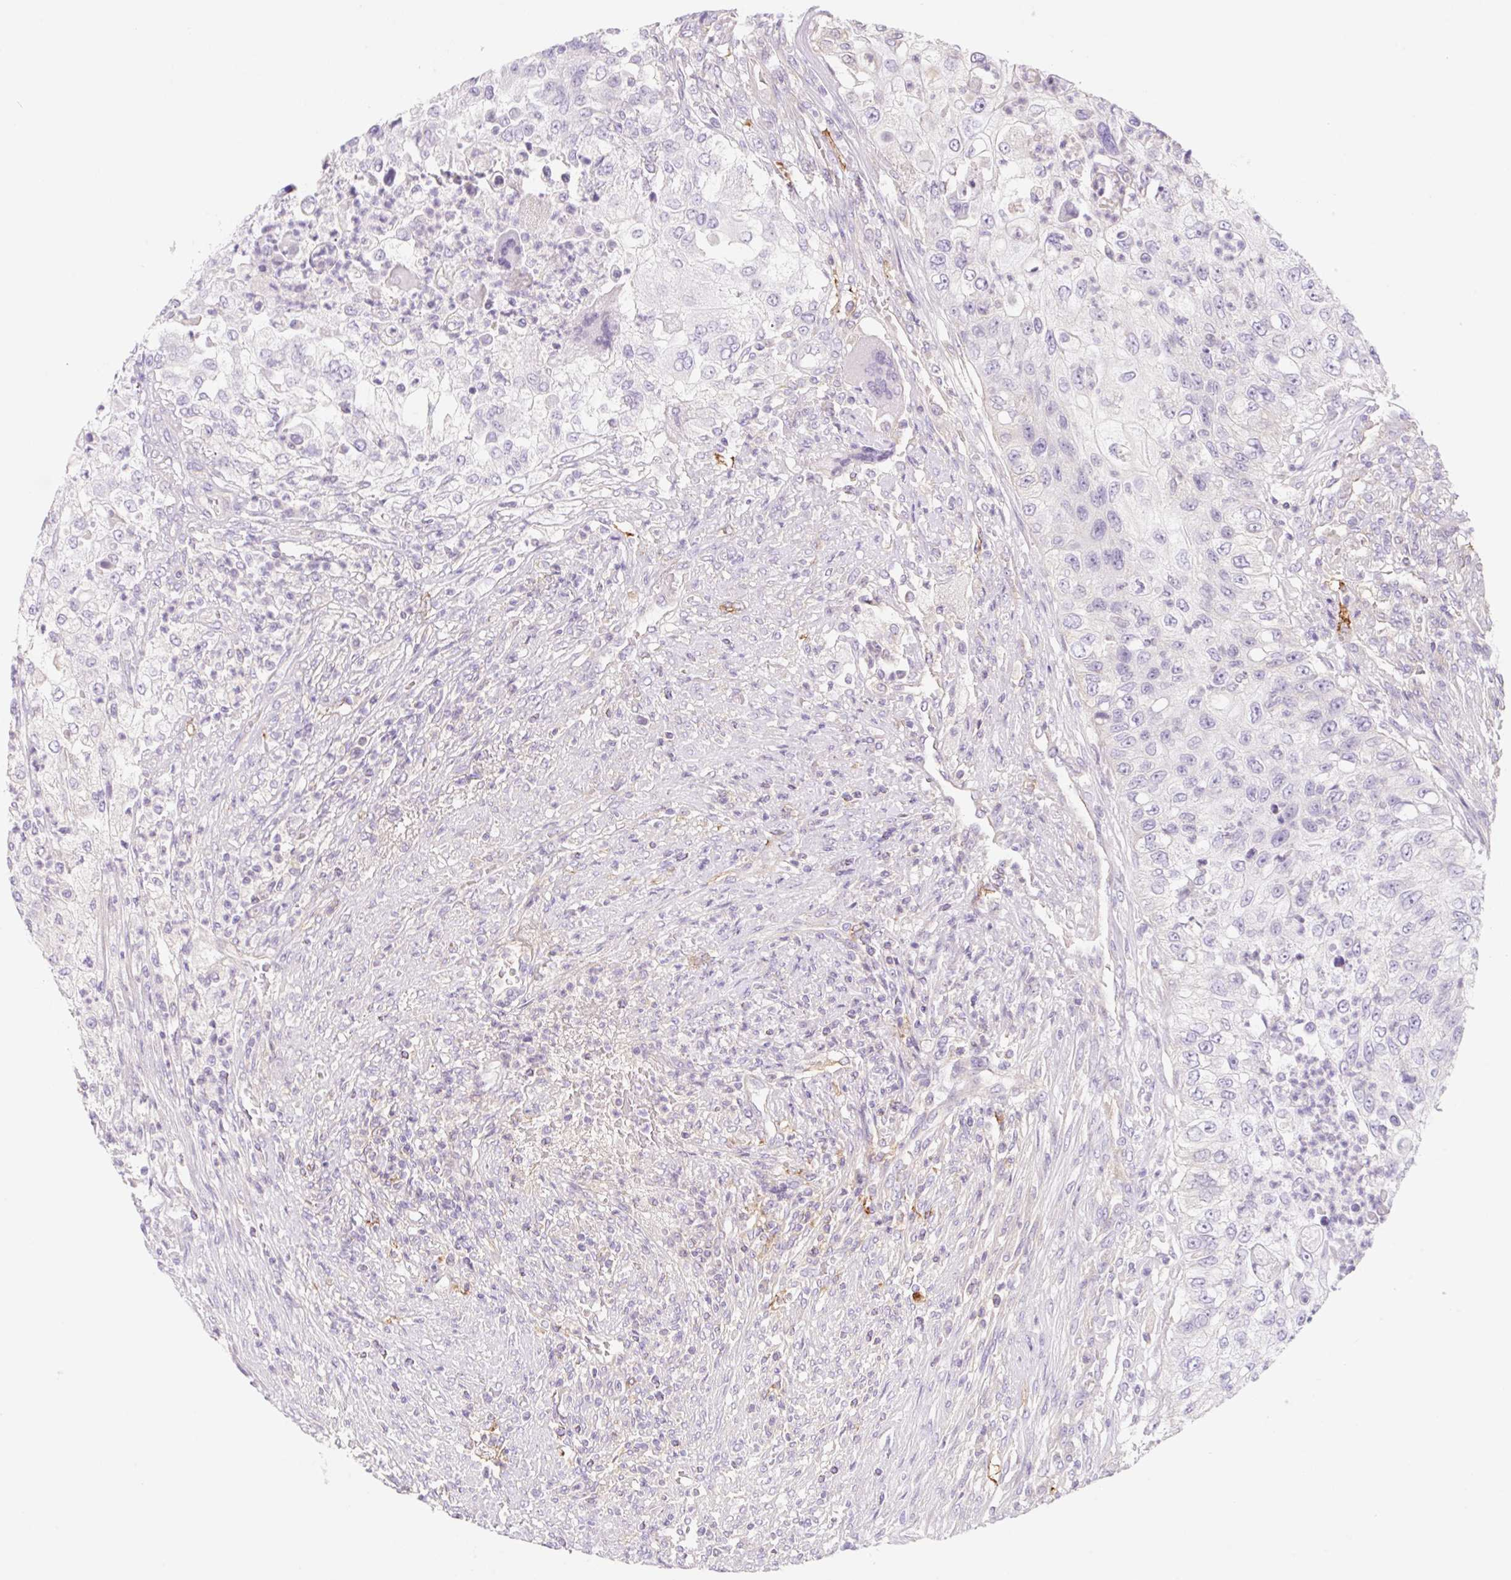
{"staining": {"intensity": "negative", "quantity": "none", "location": "none"}, "tissue": "urothelial cancer", "cell_type": "Tumor cells", "image_type": "cancer", "snomed": [{"axis": "morphology", "description": "Urothelial carcinoma, High grade"}, {"axis": "topography", "description": "Urinary bladder"}], "caption": "The image exhibits no significant staining in tumor cells of urothelial carcinoma (high-grade).", "gene": "LYVE1", "patient": {"sex": "female", "age": 60}}